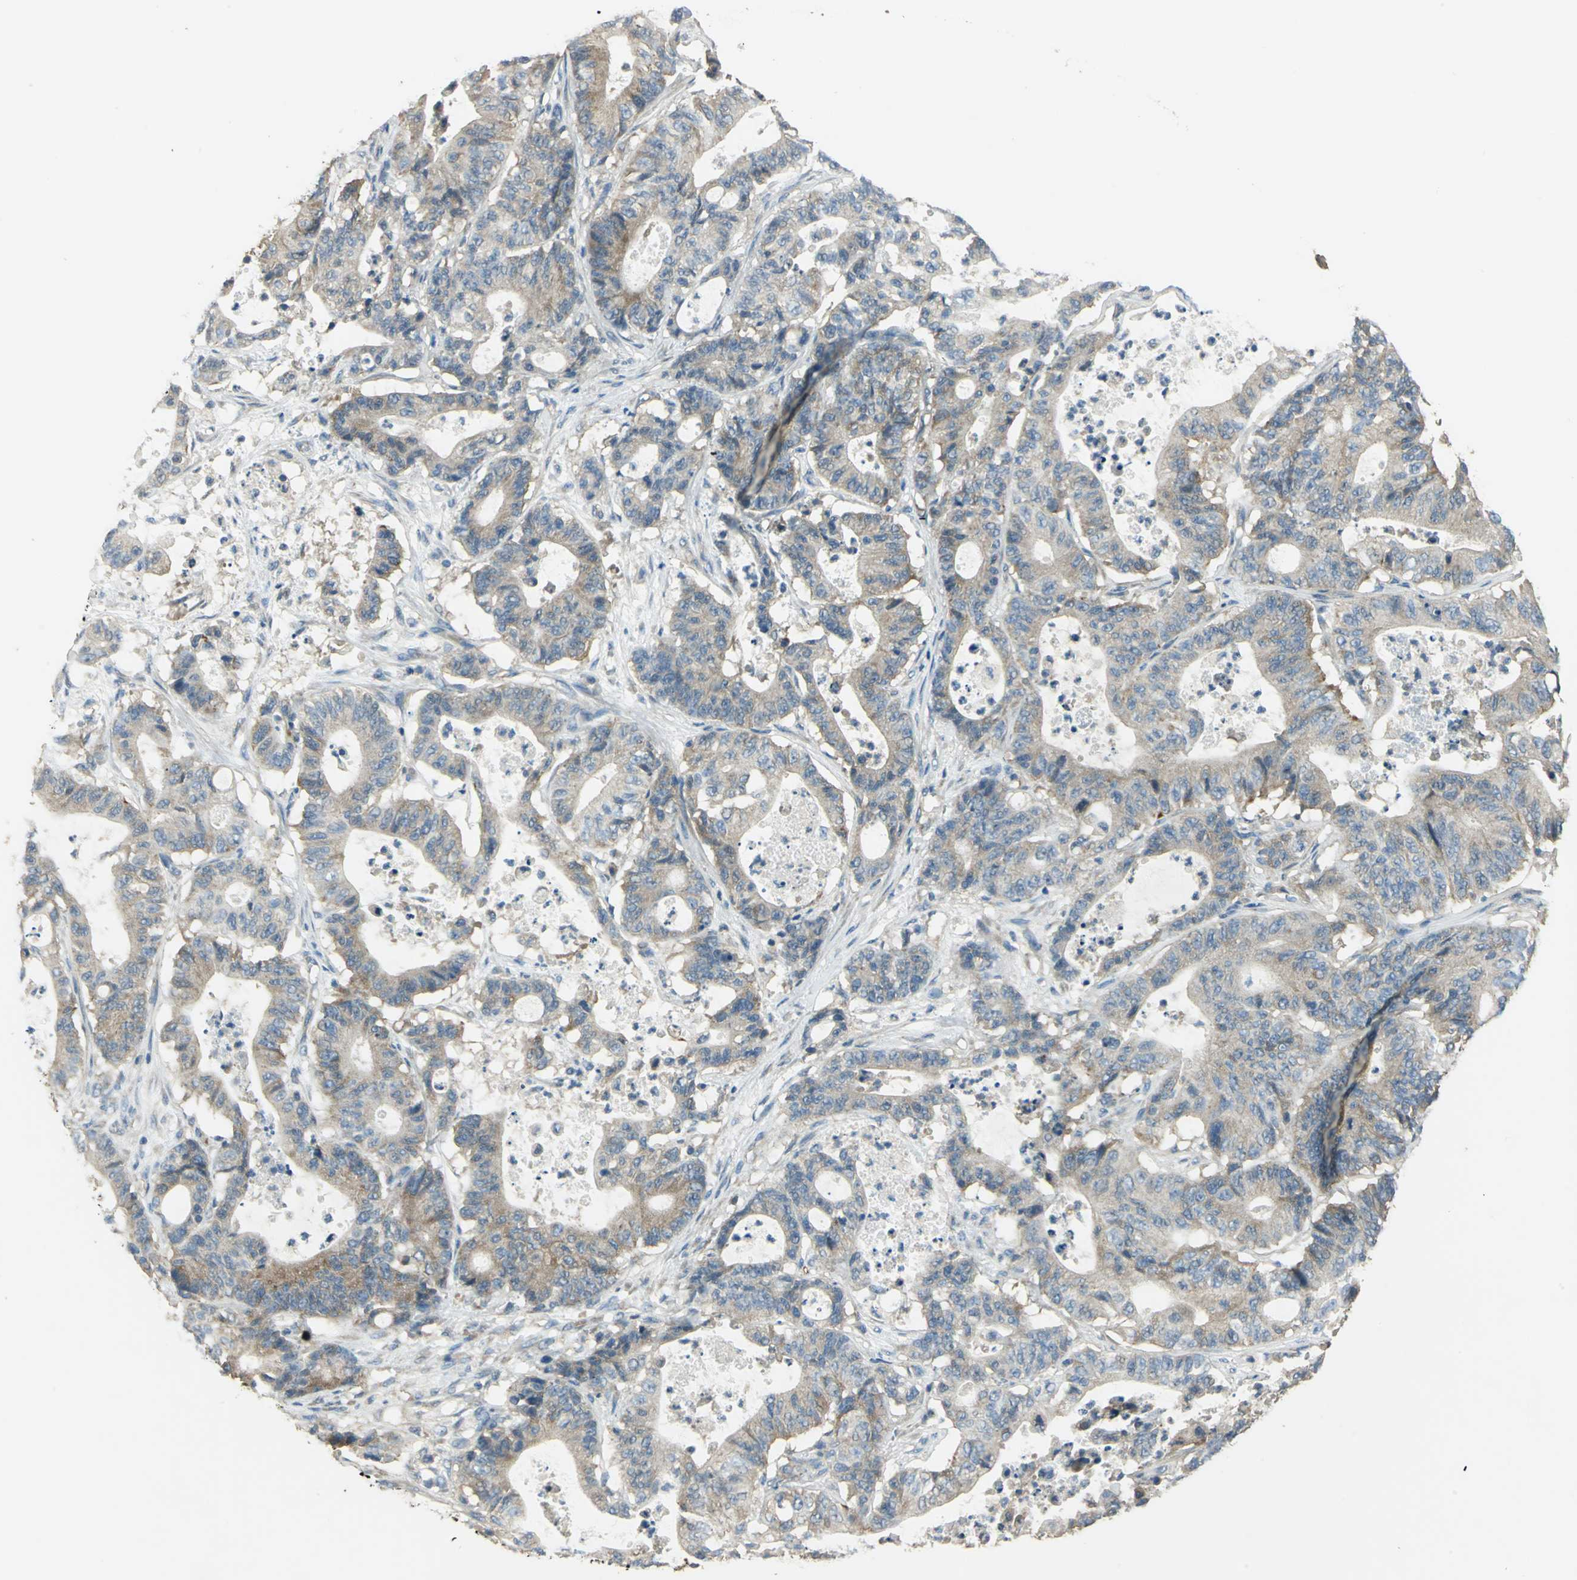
{"staining": {"intensity": "moderate", "quantity": ">75%", "location": "cytoplasmic/membranous"}, "tissue": "colorectal cancer", "cell_type": "Tumor cells", "image_type": "cancer", "snomed": [{"axis": "morphology", "description": "Adenocarcinoma, NOS"}, {"axis": "topography", "description": "Colon"}], "caption": "Colorectal cancer (adenocarcinoma) was stained to show a protein in brown. There is medium levels of moderate cytoplasmic/membranous staining in about >75% of tumor cells.", "gene": "SHC2", "patient": {"sex": "female", "age": 84}}